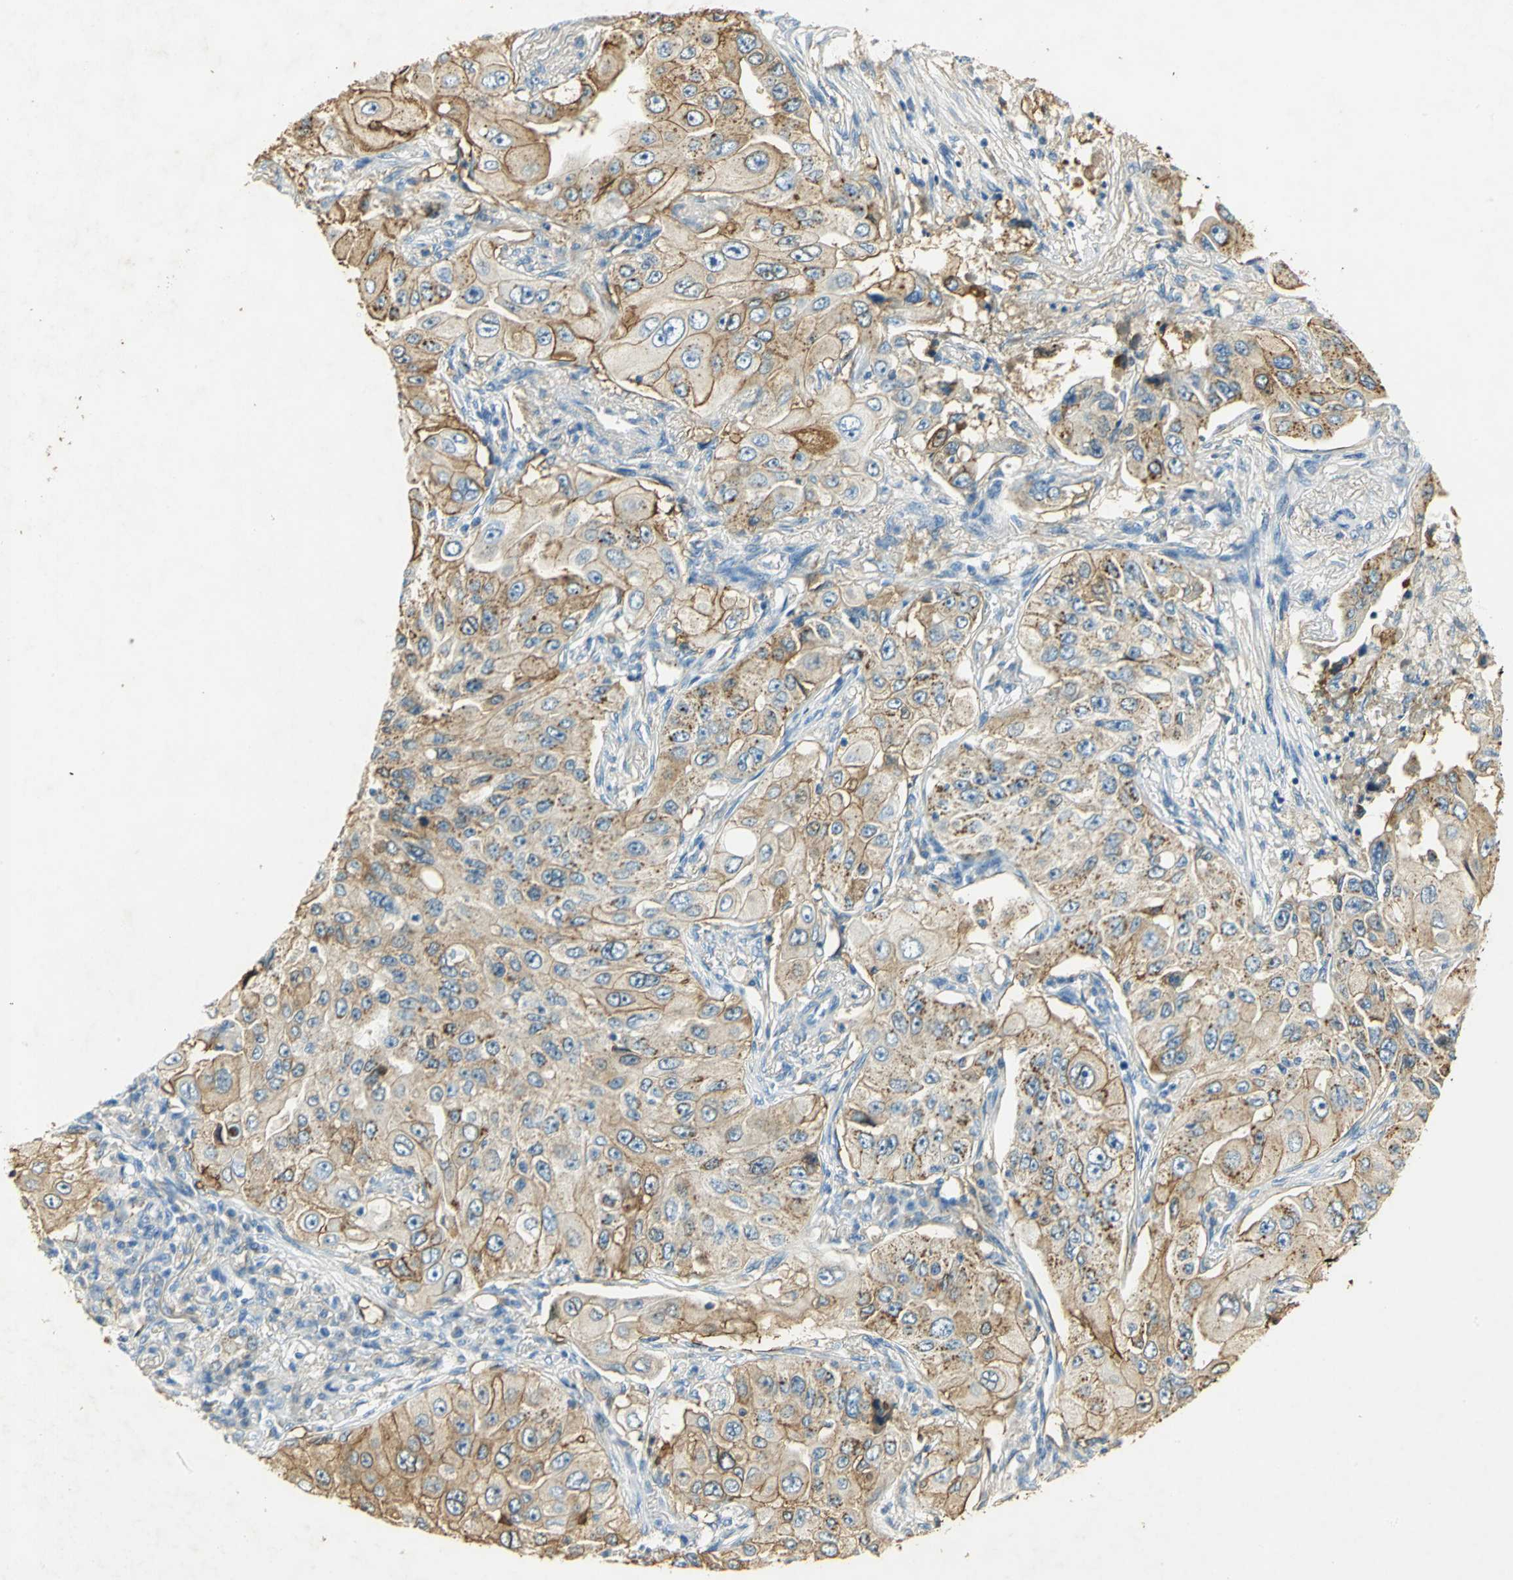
{"staining": {"intensity": "moderate", "quantity": ">75%", "location": "cytoplasmic/membranous"}, "tissue": "lung cancer", "cell_type": "Tumor cells", "image_type": "cancer", "snomed": [{"axis": "morphology", "description": "Adenocarcinoma, NOS"}, {"axis": "topography", "description": "Lung"}], "caption": "Protein expression analysis of human lung cancer (adenocarcinoma) reveals moderate cytoplasmic/membranous positivity in about >75% of tumor cells.", "gene": "ANXA4", "patient": {"sex": "male", "age": 84}}